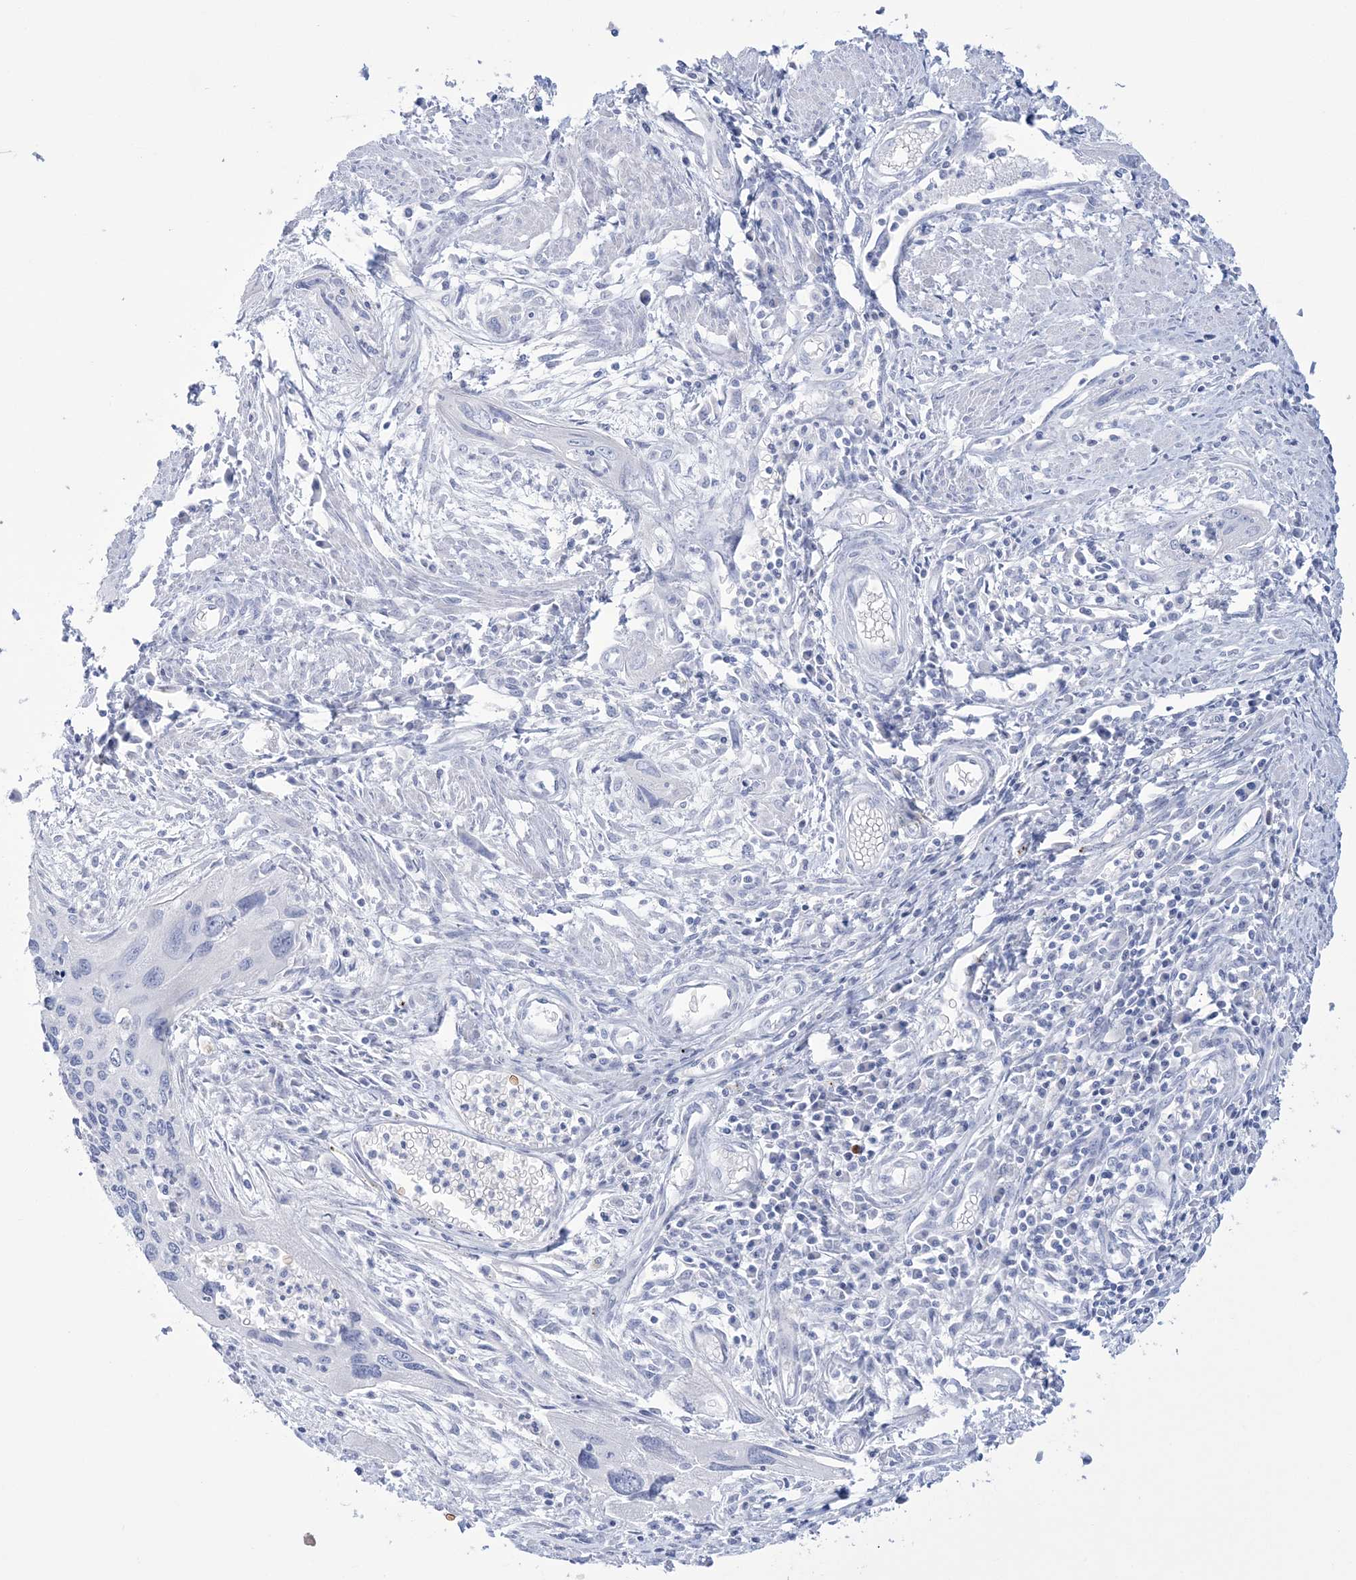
{"staining": {"intensity": "negative", "quantity": "none", "location": "none"}, "tissue": "cervical cancer", "cell_type": "Tumor cells", "image_type": "cancer", "snomed": [{"axis": "morphology", "description": "Squamous cell carcinoma, NOS"}, {"axis": "topography", "description": "Cervix"}], "caption": "High power microscopy histopathology image of an IHC photomicrograph of squamous cell carcinoma (cervical), revealing no significant positivity in tumor cells.", "gene": "RBP2", "patient": {"sex": "female", "age": 55}}